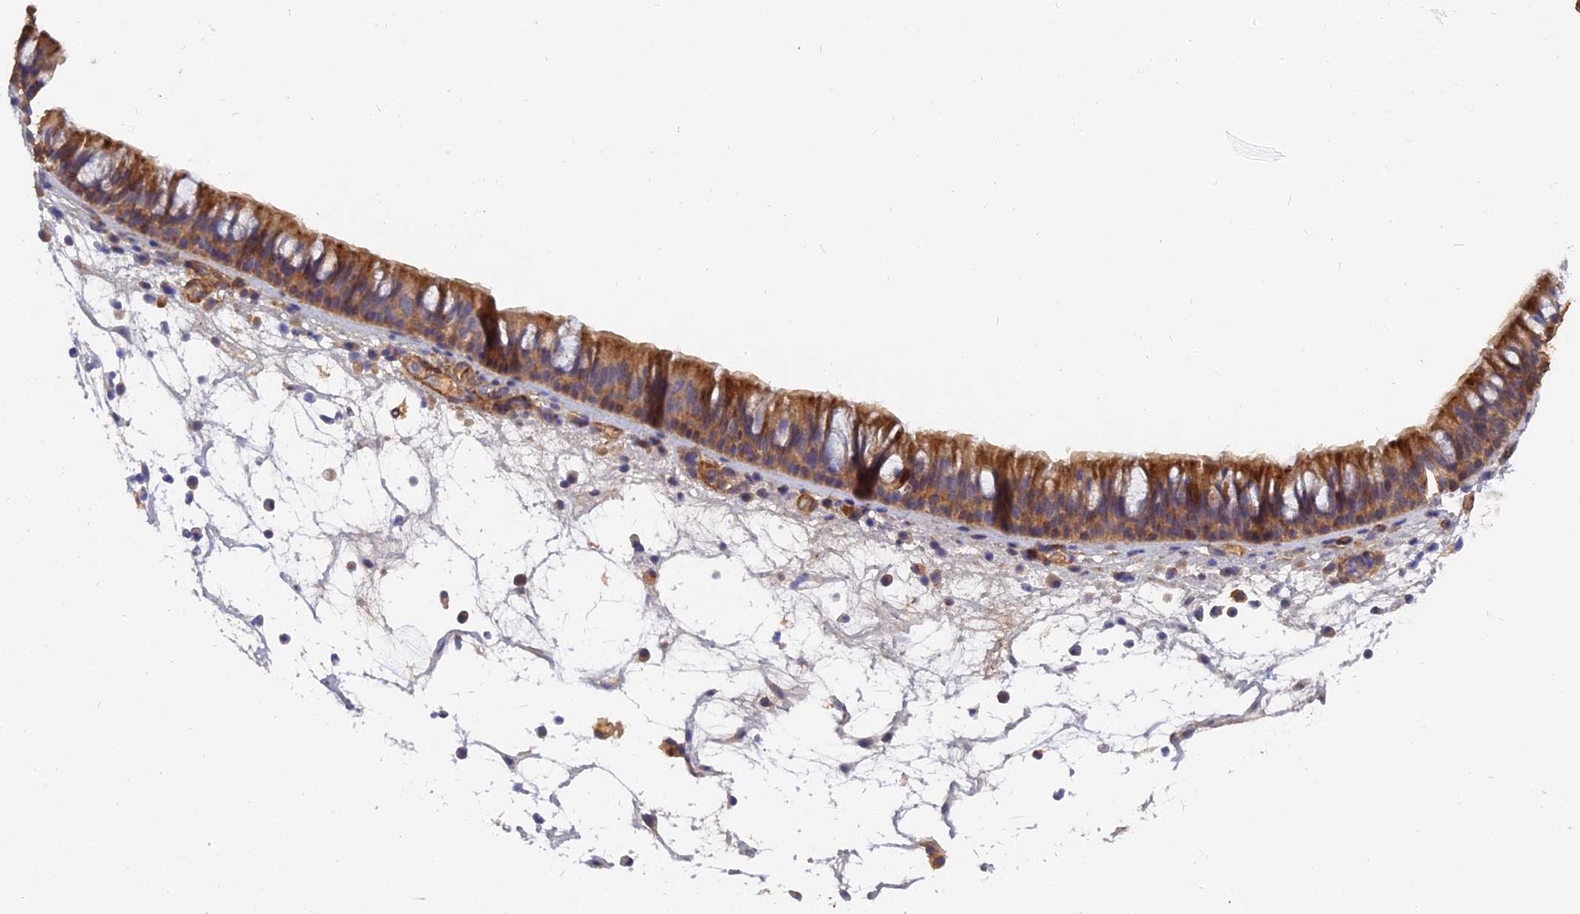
{"staining": {"intensity": "moderate", "quantity": ">75%", "location": "cytoplasmic/membranous"}, "tissue": "nasopharynx", "cell_type": "Respiratory epithelial cells", "image_type": "normal", "snomed": [{"axis": "morphology", "description": "Normal tissue, NOS"}, {"axis": "morphology", "description": "Inflammation, NOS"}, {"axis": "morphology", "description": "Malignant melanoma, Metastatic site"}, {"axis": "topography", "description": "Nasopharynx"}], "caption": "IHC of normal human nasopharynx demonstrates medium levels of moderate cytoplasmic/membranous staining in about >75% of respiratory epithelial cells.", "gene": "SLC38A11", "patient": {"sex": "male", "age": 70}}